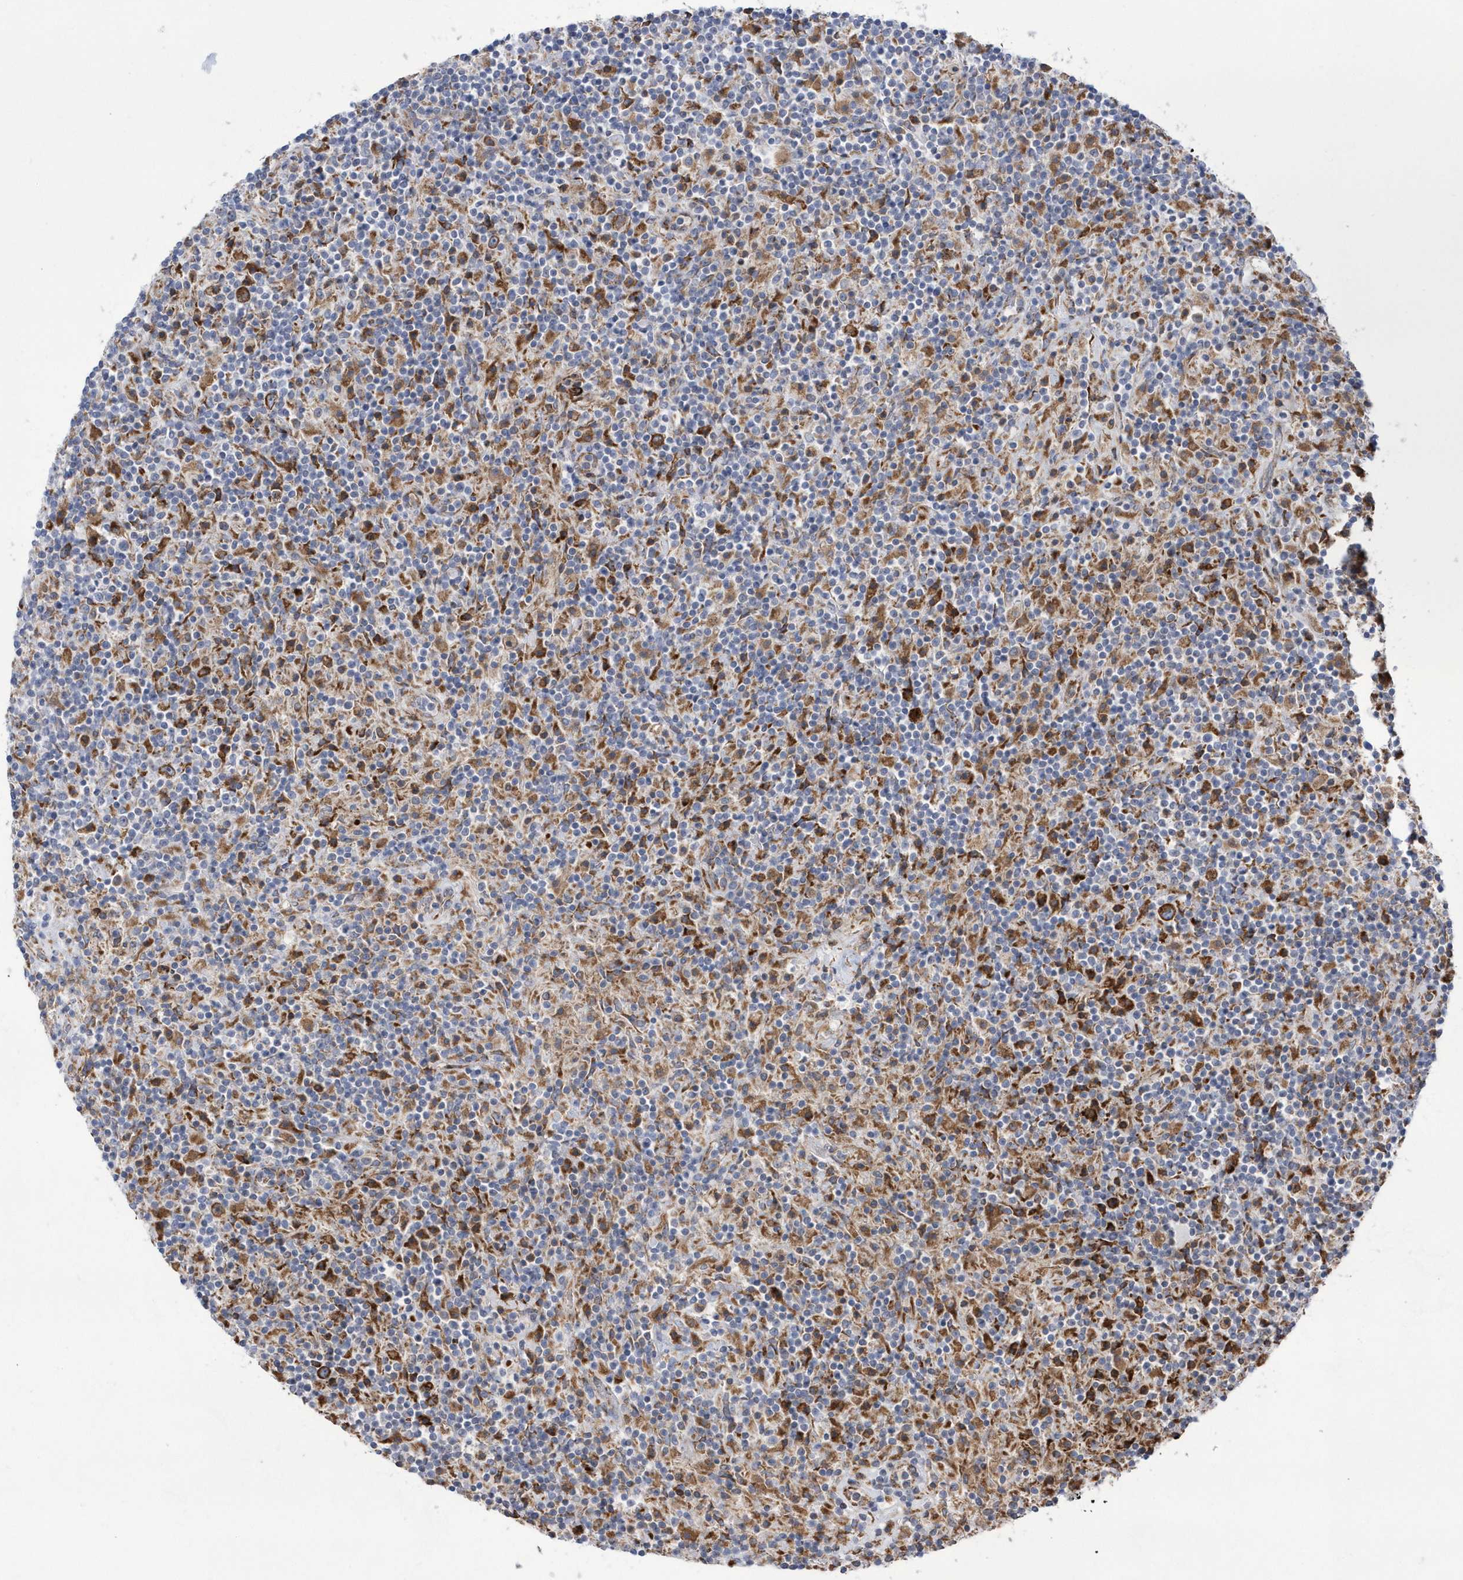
{"staining": {"intensity": "moderate", "quantity": ">75%", "location": "cytoplasmic/membranous"}, "tissue": "lymphoma", "cell_type": "Tumor cells", "image_type": "cancer", "snomed": [{"axis": "morphology", "description": "Hodgkin's disease, NOS"}, {"axis": "topography", "description": "Lymph node"}], "caption": "The micrograph demonstrates staining of lymphoma, revealing moderate cytoplasmic/membranous protein staining (brown color) within tumor cells.", "gene": "MED31", "patient": {"sex": "male", "age": 70}}